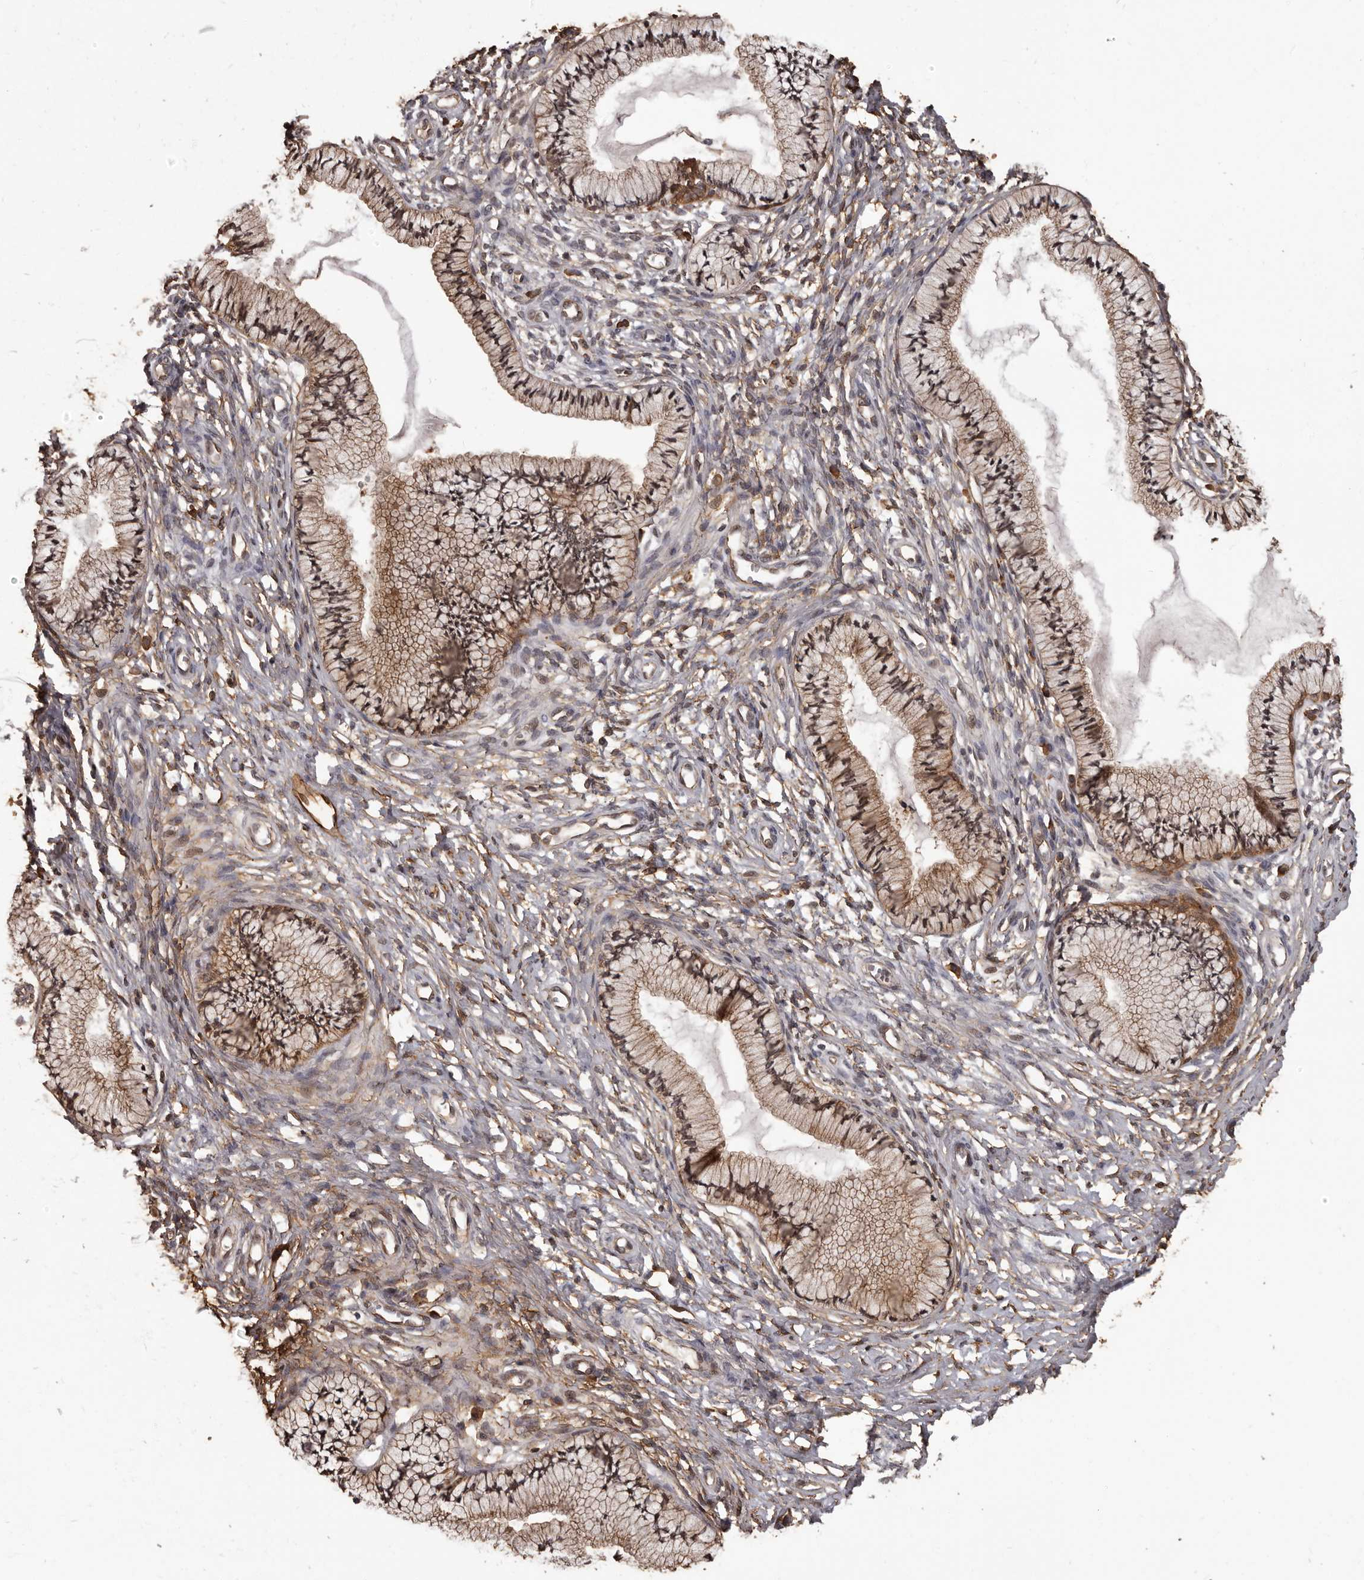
{"staining": {"intensity": "weak", "quantity": "25%-75%", "location": "cytoplasmic/membranous"}, "tissue": "cervix", "cell_type": "Glandular cells", "image_type": "normal", "snomed": [{"axis": "morphology", "description": "Normal tissue, NOS"}, {"axis": "topography", "description": "Cervix"}], "caption": "High-magnification brightfield microscopy of unremarkable cervix stained with DAB (brown) and counterstained with hematoxylin (blue). glandular cells exhibit weak cytoplasmic/membranous staining is present in approximately25%-75% of cells.", "gene": "SLITRK6", "patient": {"sex": "female", "age": 36}}